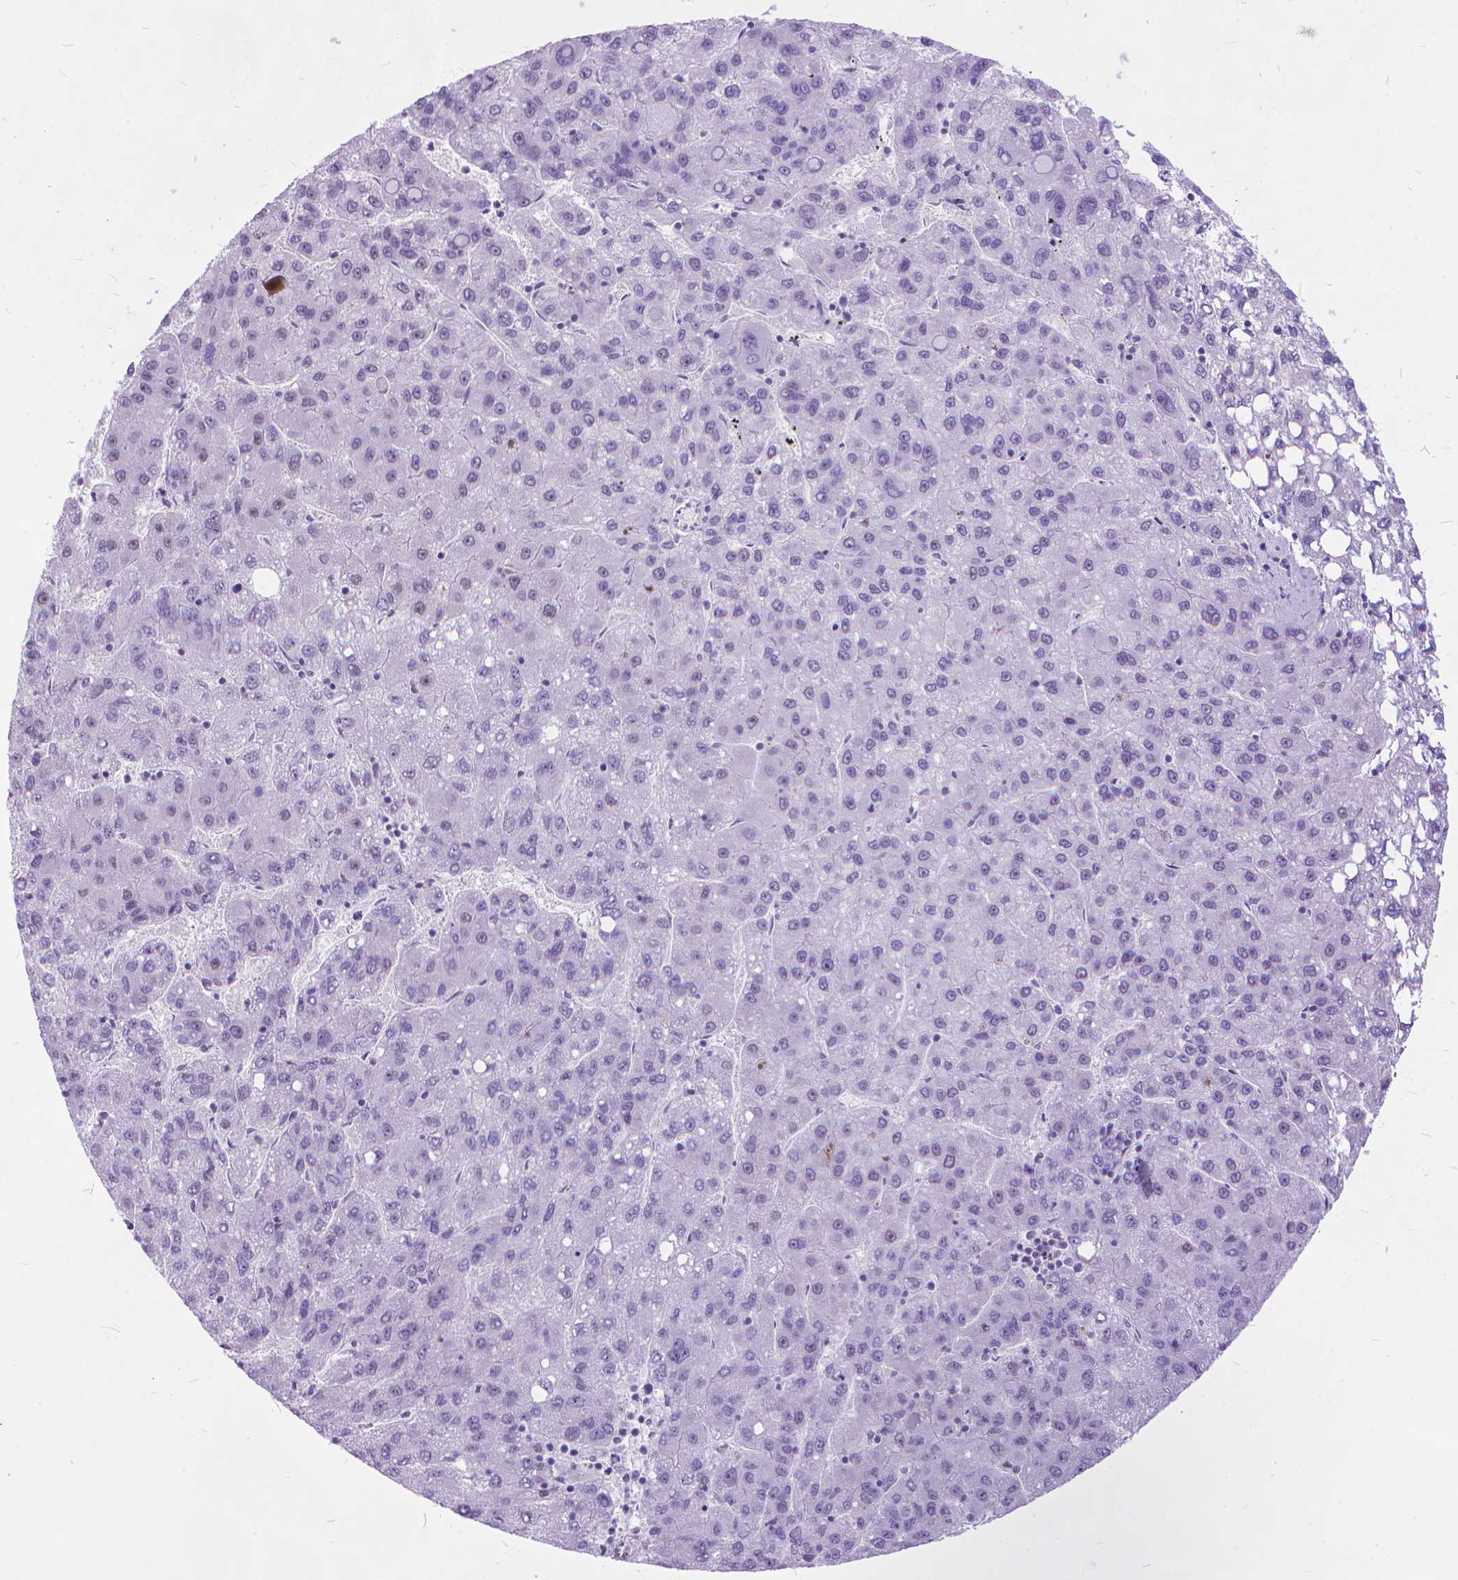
{"staining": {"intensity": "negative", "quantity": "none", "location": "none"}, "tissue": "liver cancer", "cell_type": "Tumor cells", "image_type": "cancer", "snomed": [{"axis": "morphology", "description": "Carcinoma, Hepatocellular, NOS"}, {"axis": "topography", "description": "Liver"}], "caption": "Immunohistochemistry (IHC) histopathology image of human liver cancer (hepatocellular carcinoma) stained for a protein (brown), which exhibits no expression in tumor cells.", "gene": "POLE4", "patient": {"sex": "female", "age": 82}}